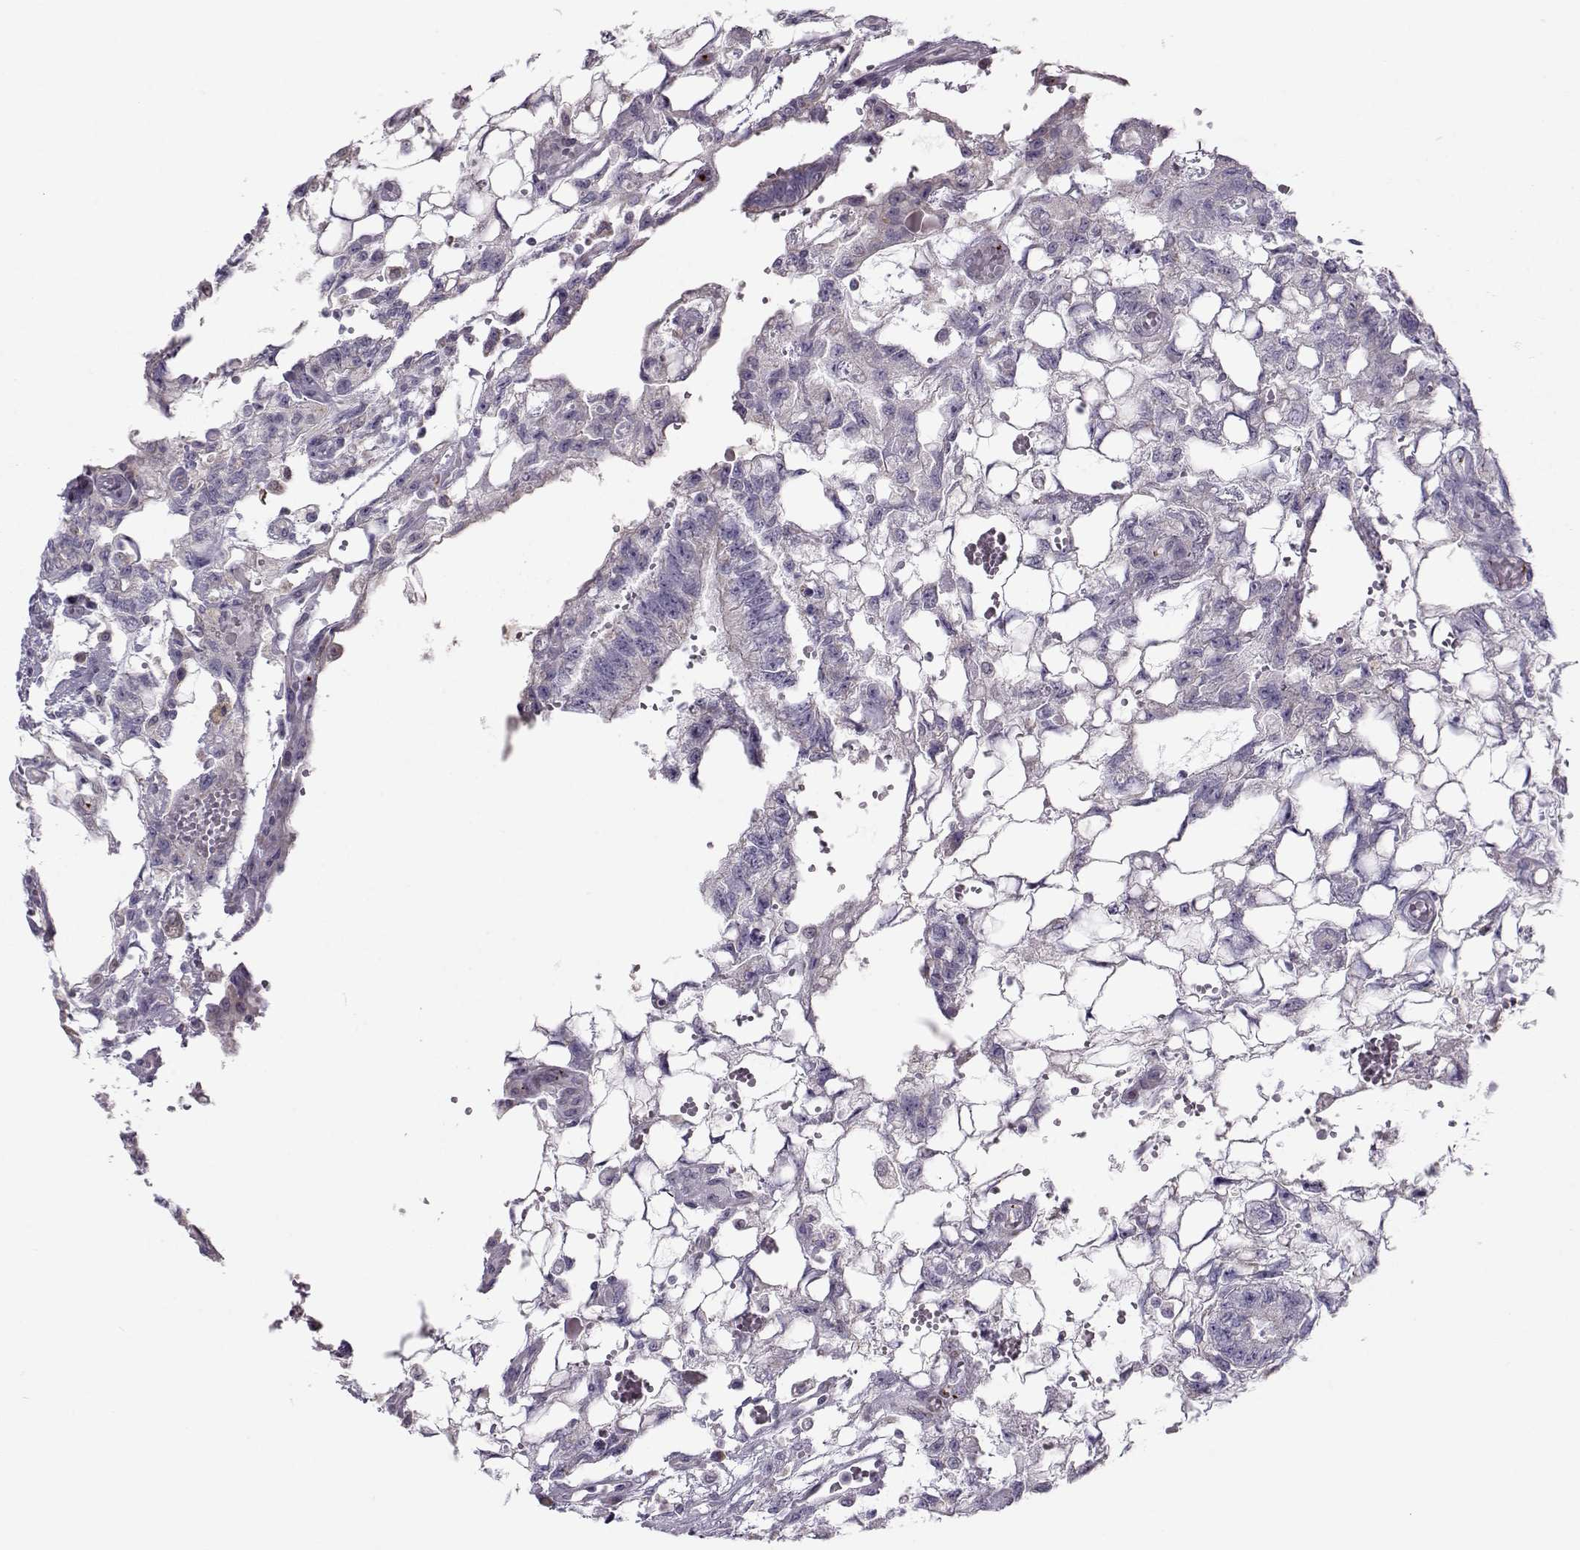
{"staining": {"intensity": "negative", "quantity": "none", "location": "none"}, "tissue": "testis cancer", "cell_type": "Tumor cells", "image_type": "cancer", "snomed": [{"axis": "morphology", "description": "Carcinoma, Embryonal, NOS"}, {"axis": "topography", "description": "Testis"}], "caption": "IHC image of neoplastic tissue: embryonal carcinoma (testis) stained with DAB reveals no significant protein staining in tumor cells.", "gene": "KLF17", "patient": {"sex": "male", "age": 32}}